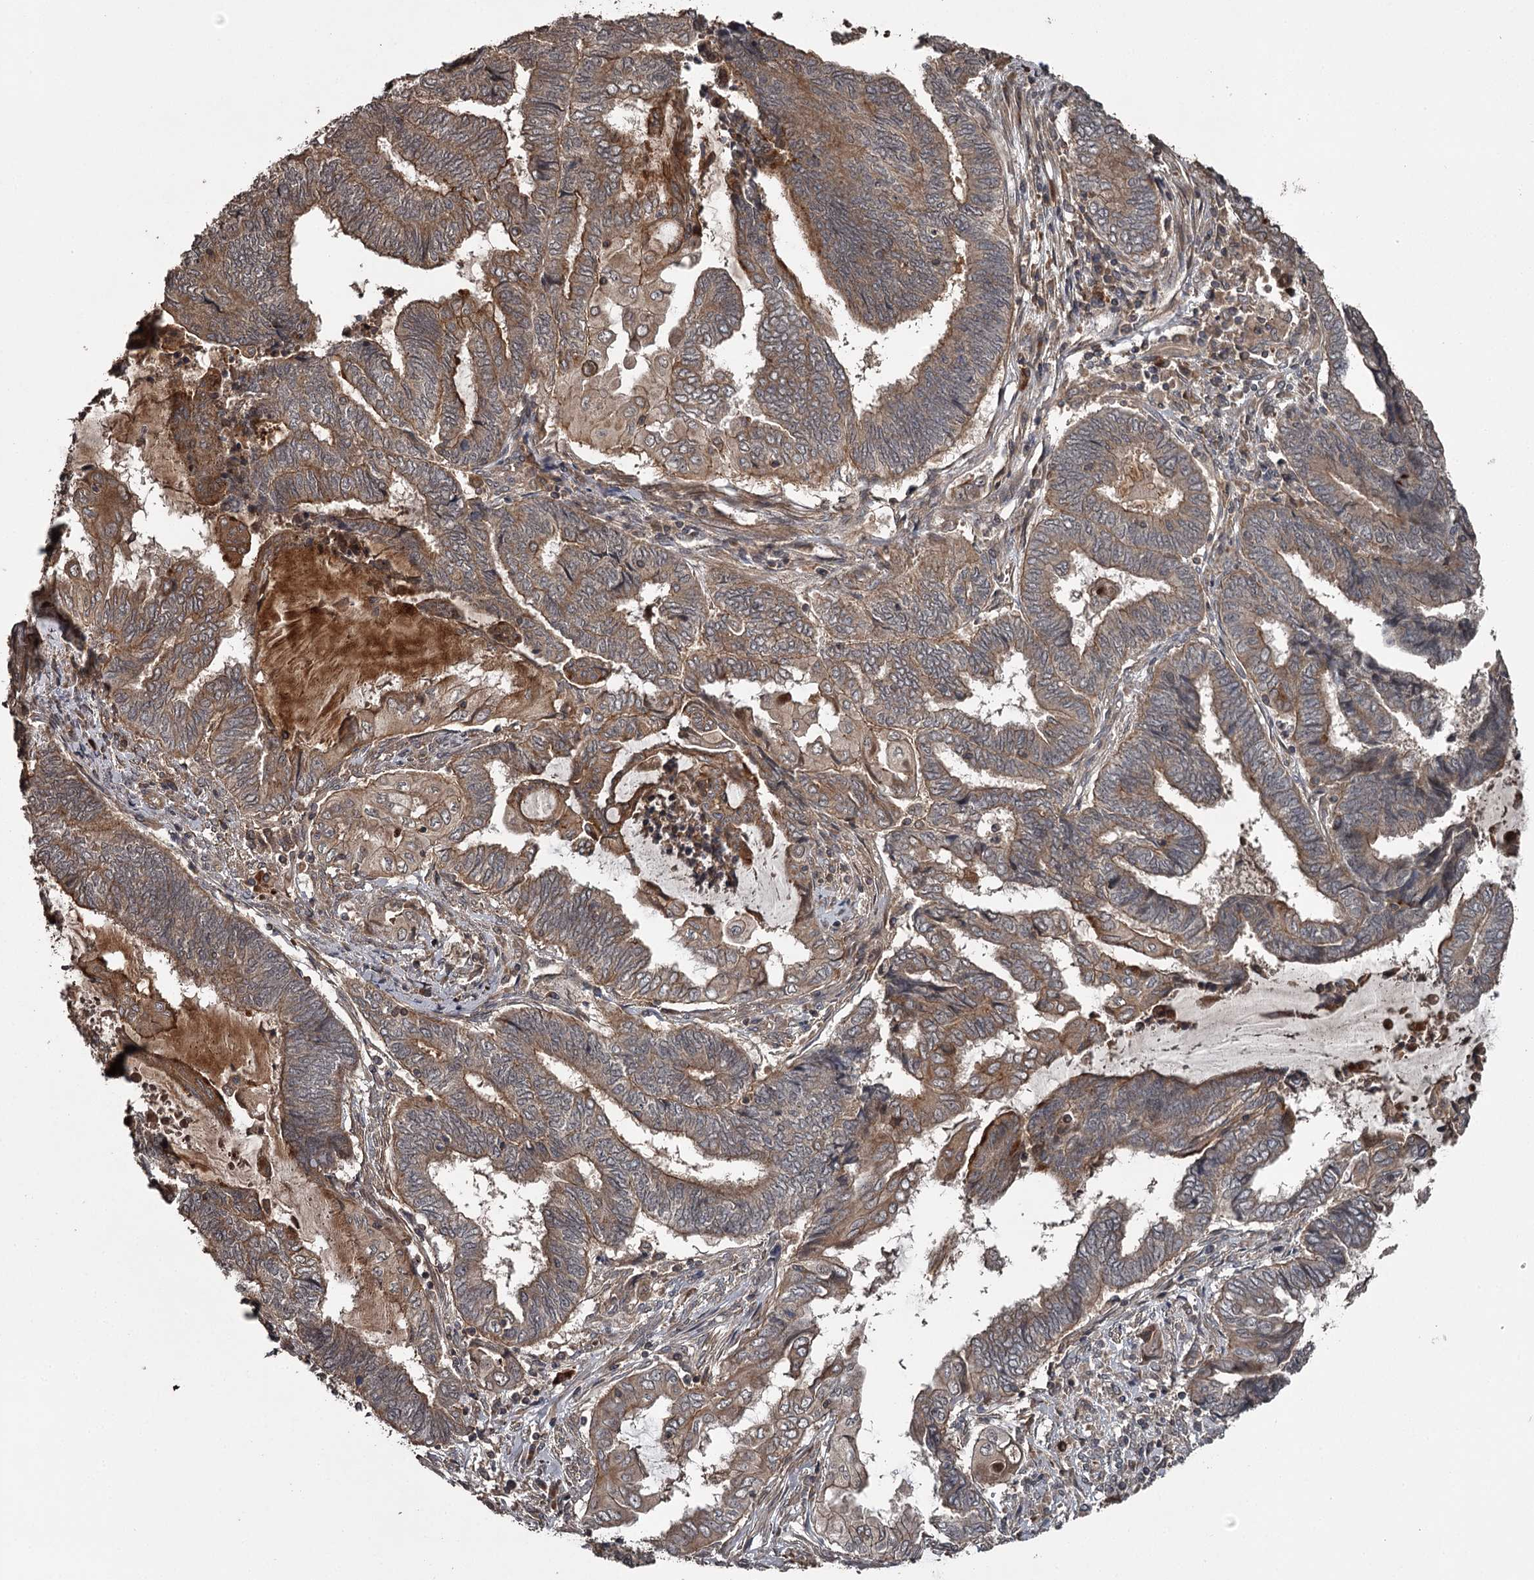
{"staining": {"intensity": "moderate", "quantity": ">75%", "location": "cytoplasmic/membranous"}, "tissue": "endometrial cancer", "cell_type": "Tumor cells", "image_type": "cancer", "snomed": [{"axis": "morphology", "description": "Adenocarcinoma, NOS"}, {"axis": "topography", "description": "Uterus"}, {"axis": "topography", "description": "Endometrium"}], "caption": "Endometrial cancer (adenocarcinoma) stained with a protein marker shows moderate staining in tumor cells.", "gene": "RAB21", "patient": {"sex": "female", "age": 70}}